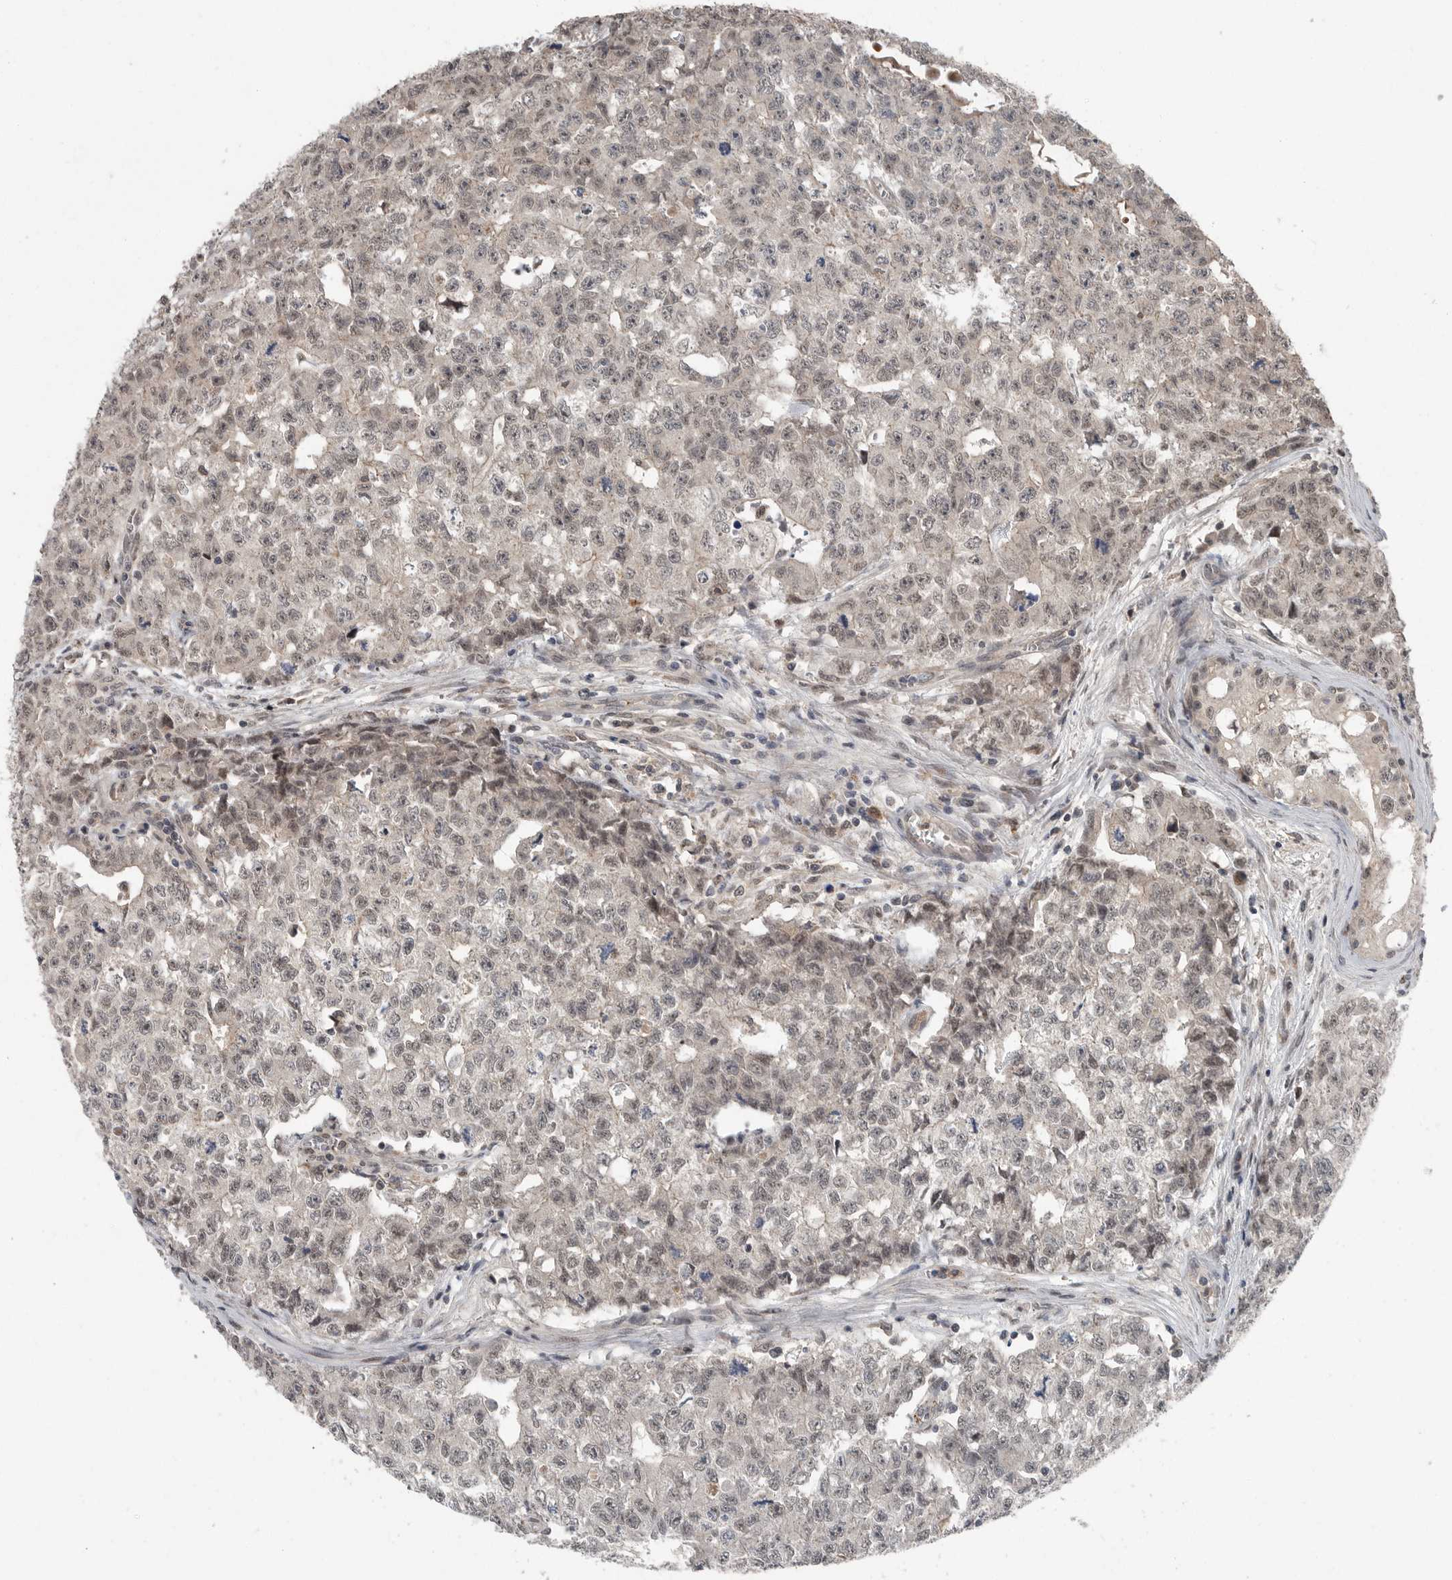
{"staining": {"intensity": "weak", "quantity": ">75%", "location": "nuclear"}, "tissue": "testis cancer", "cell_type": "Tumor cells", "image_type": "cancer", "snomed": [{"axis": "morphology", "description": "Carcinoma, Embryonal, NOS"}, {"axis": "topography", "description": "Testis"}], "caption": "IHC micrograph of neoplastic tissue: embryonal carcinoma (testis) stained using IHC shows low levels of weak protein expression localized specifically in the nuclear of tumor cells, appearing as a nuclear brown color.", "gene": "SCP2", "patient": {"sex": "male", "age": 28}}